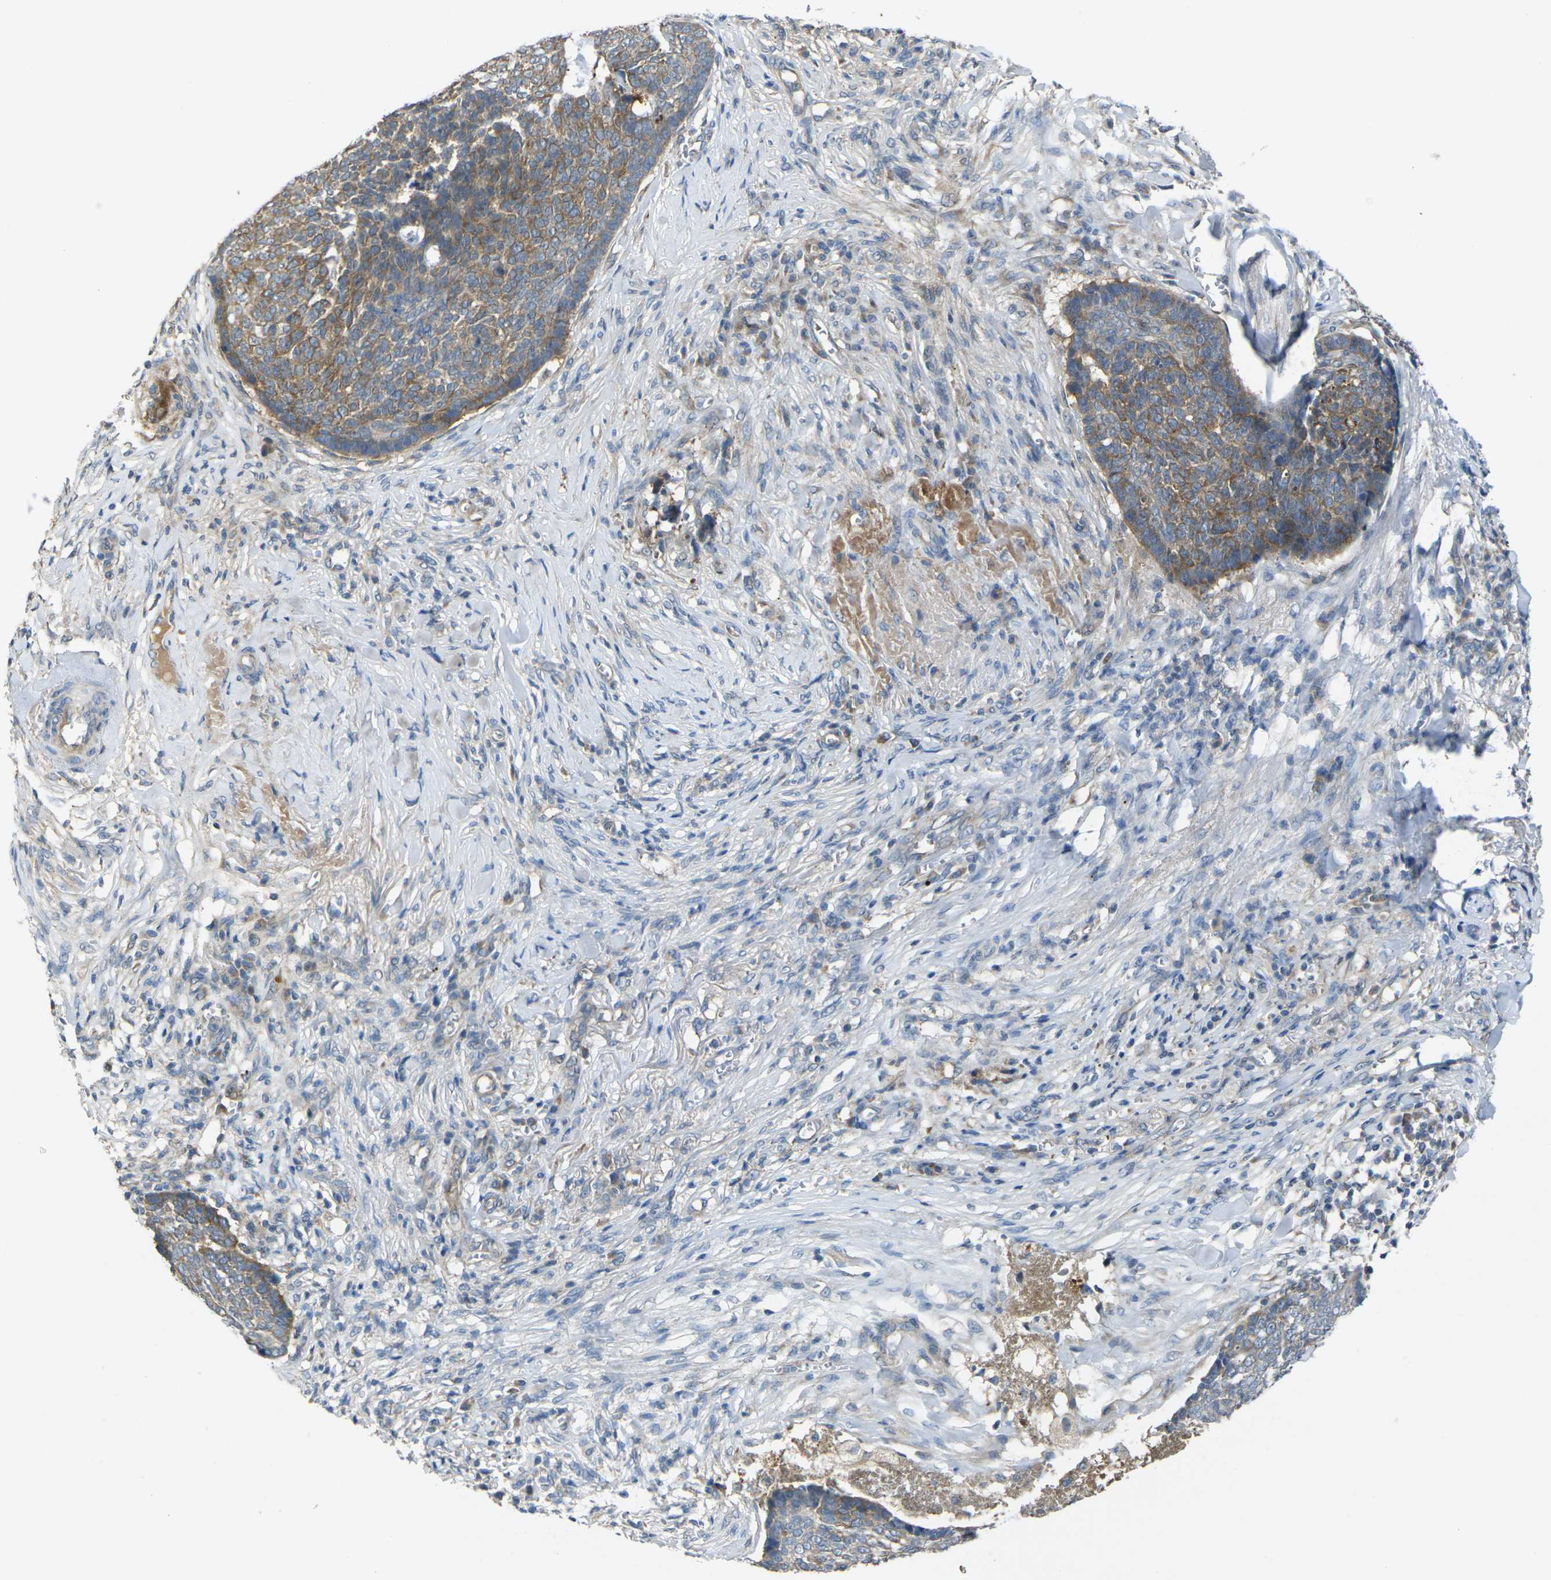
{"staining": {"intensity": "moderate", "quantity": ">75%", "location": "cytoplasmic/membranous"}, "tissue": "skin cancer", "cell_type": "Tumor cells", "image_type": "cancer", "snomed": [{"axis": "morphology", "description": "Basal cell carcinoma"}, {"axis": "topography", "description": "Skin"}], "caption": "Protein analysis of skin cancer tissue displays moderate cytoplasmic/membranous positivity in approximately >75% of tumor cells. (DAB IHC, brown staining for protein, blue staining for nuclei).", "gene": "GNA12", "patient": {"sex": "male", "age": 84}}